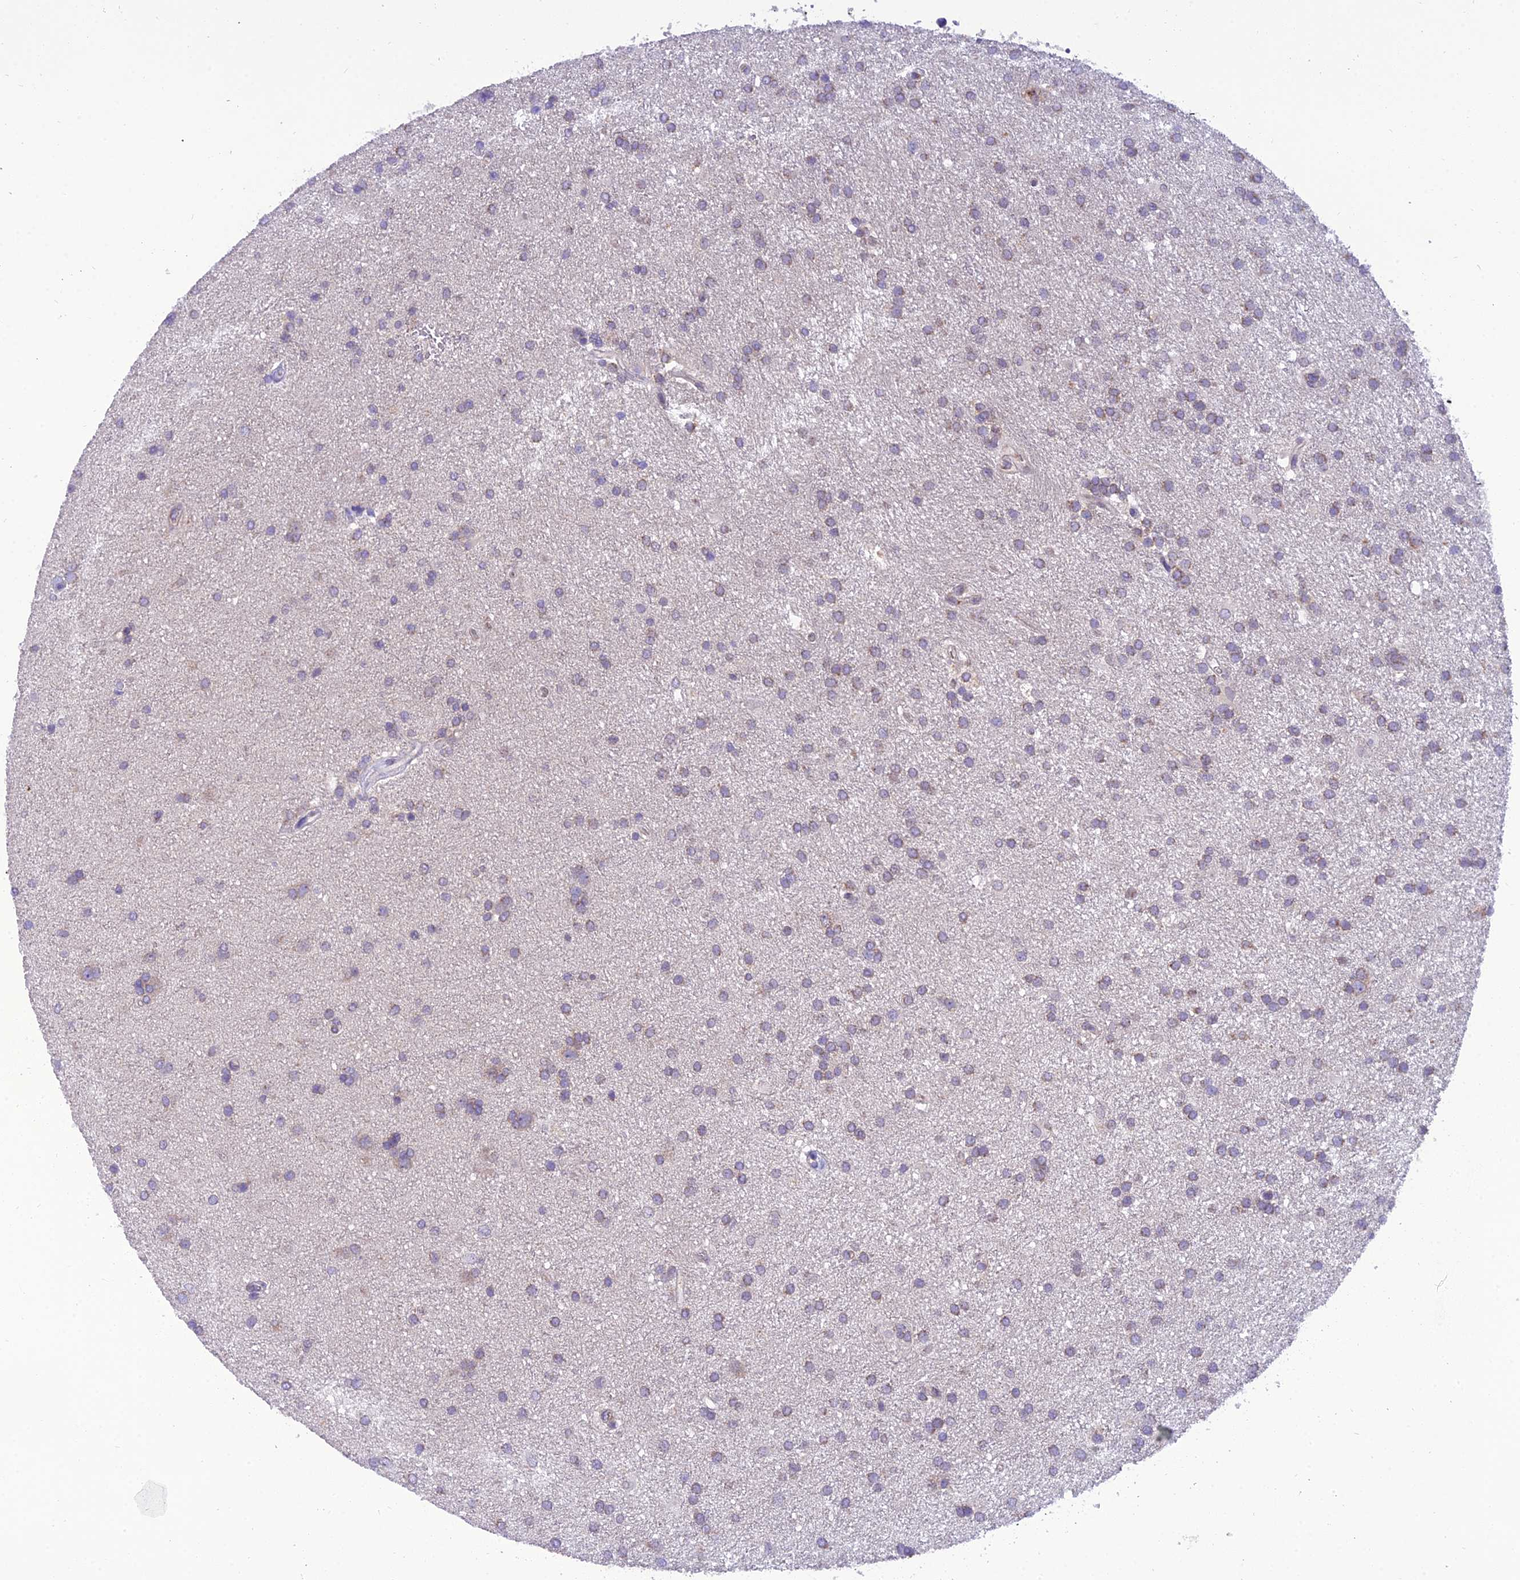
{"staining": {"intensity": "negative", "quantity": "none", "location": "none"}, "tissue": "glioma", "cell_type": "Tumor cells", "image_type": "cancer", "snomed": [{"axis": "morphology", "description": "Glioma, malignant, Low grade"}, {"axis": "topography", "description": "Brain"}], "caption": "Immunohistochemistry micrograph of neoplastic tissue: glioma stained with DAB (3,3'-diaminobenzidine) shows no significant protein expression in tumor cells.", "gene": "GOLPH3", "patient": {"sex": "male", "age": 66}}